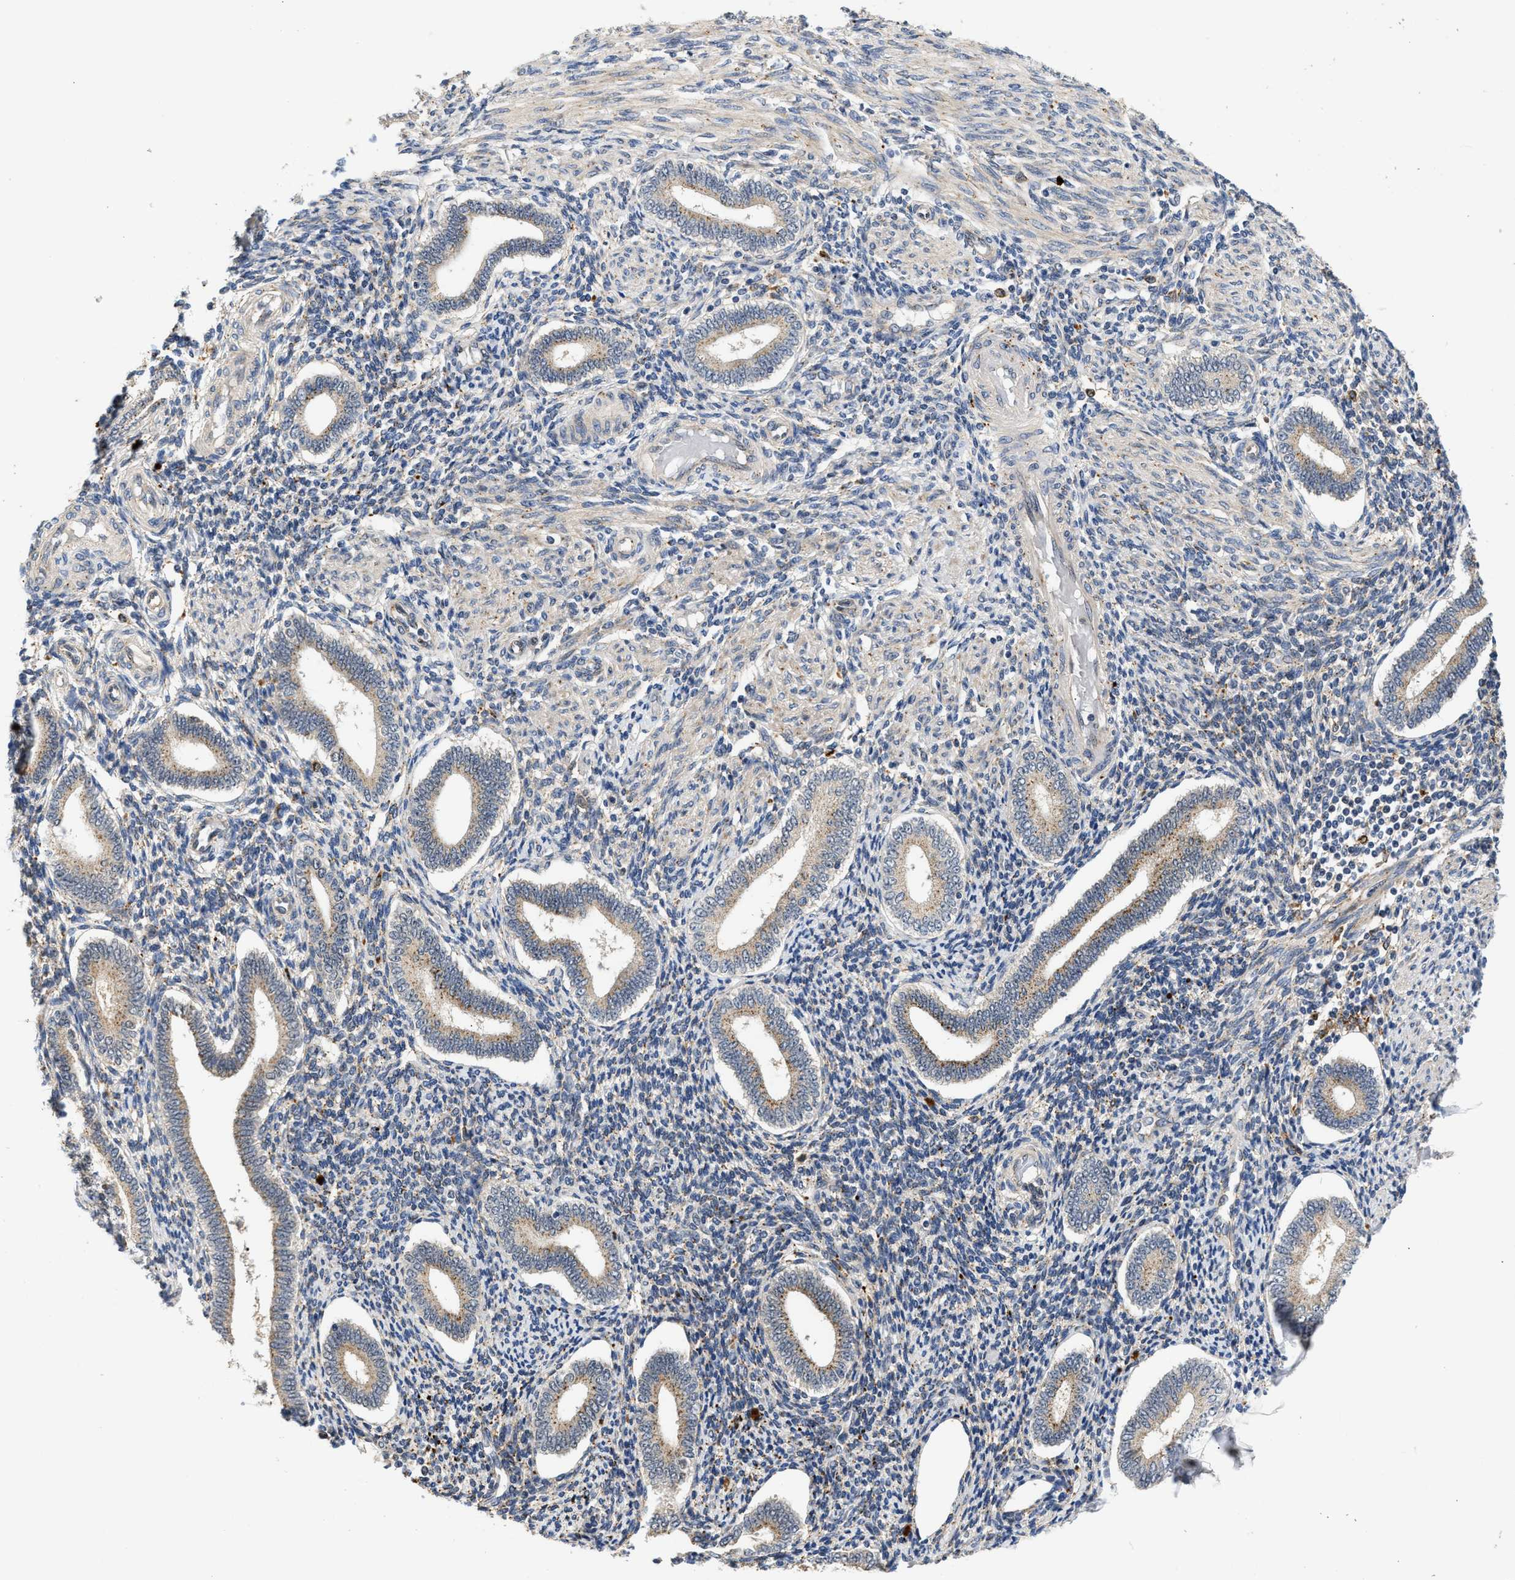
{"staining": {"intensity": "weak", "quantity": "<25%", "location": "cytoplasmic/membranous"}, "tissue": "endometrium", "cell_type": "Cells in endometrial stroma", "image_type": "normal", "snomed": [{"axis": "morphology", "description": "Normal tissue, NOS"}, {"axis": "topography", "description": "Endometrium"}], "caption": "Immunohistochemical staining of benign human endometrium shows no significant expression in cells in endometrial stroma.", "gene": "PPM1L", "patient": {"sex": "female", "age": 42}}